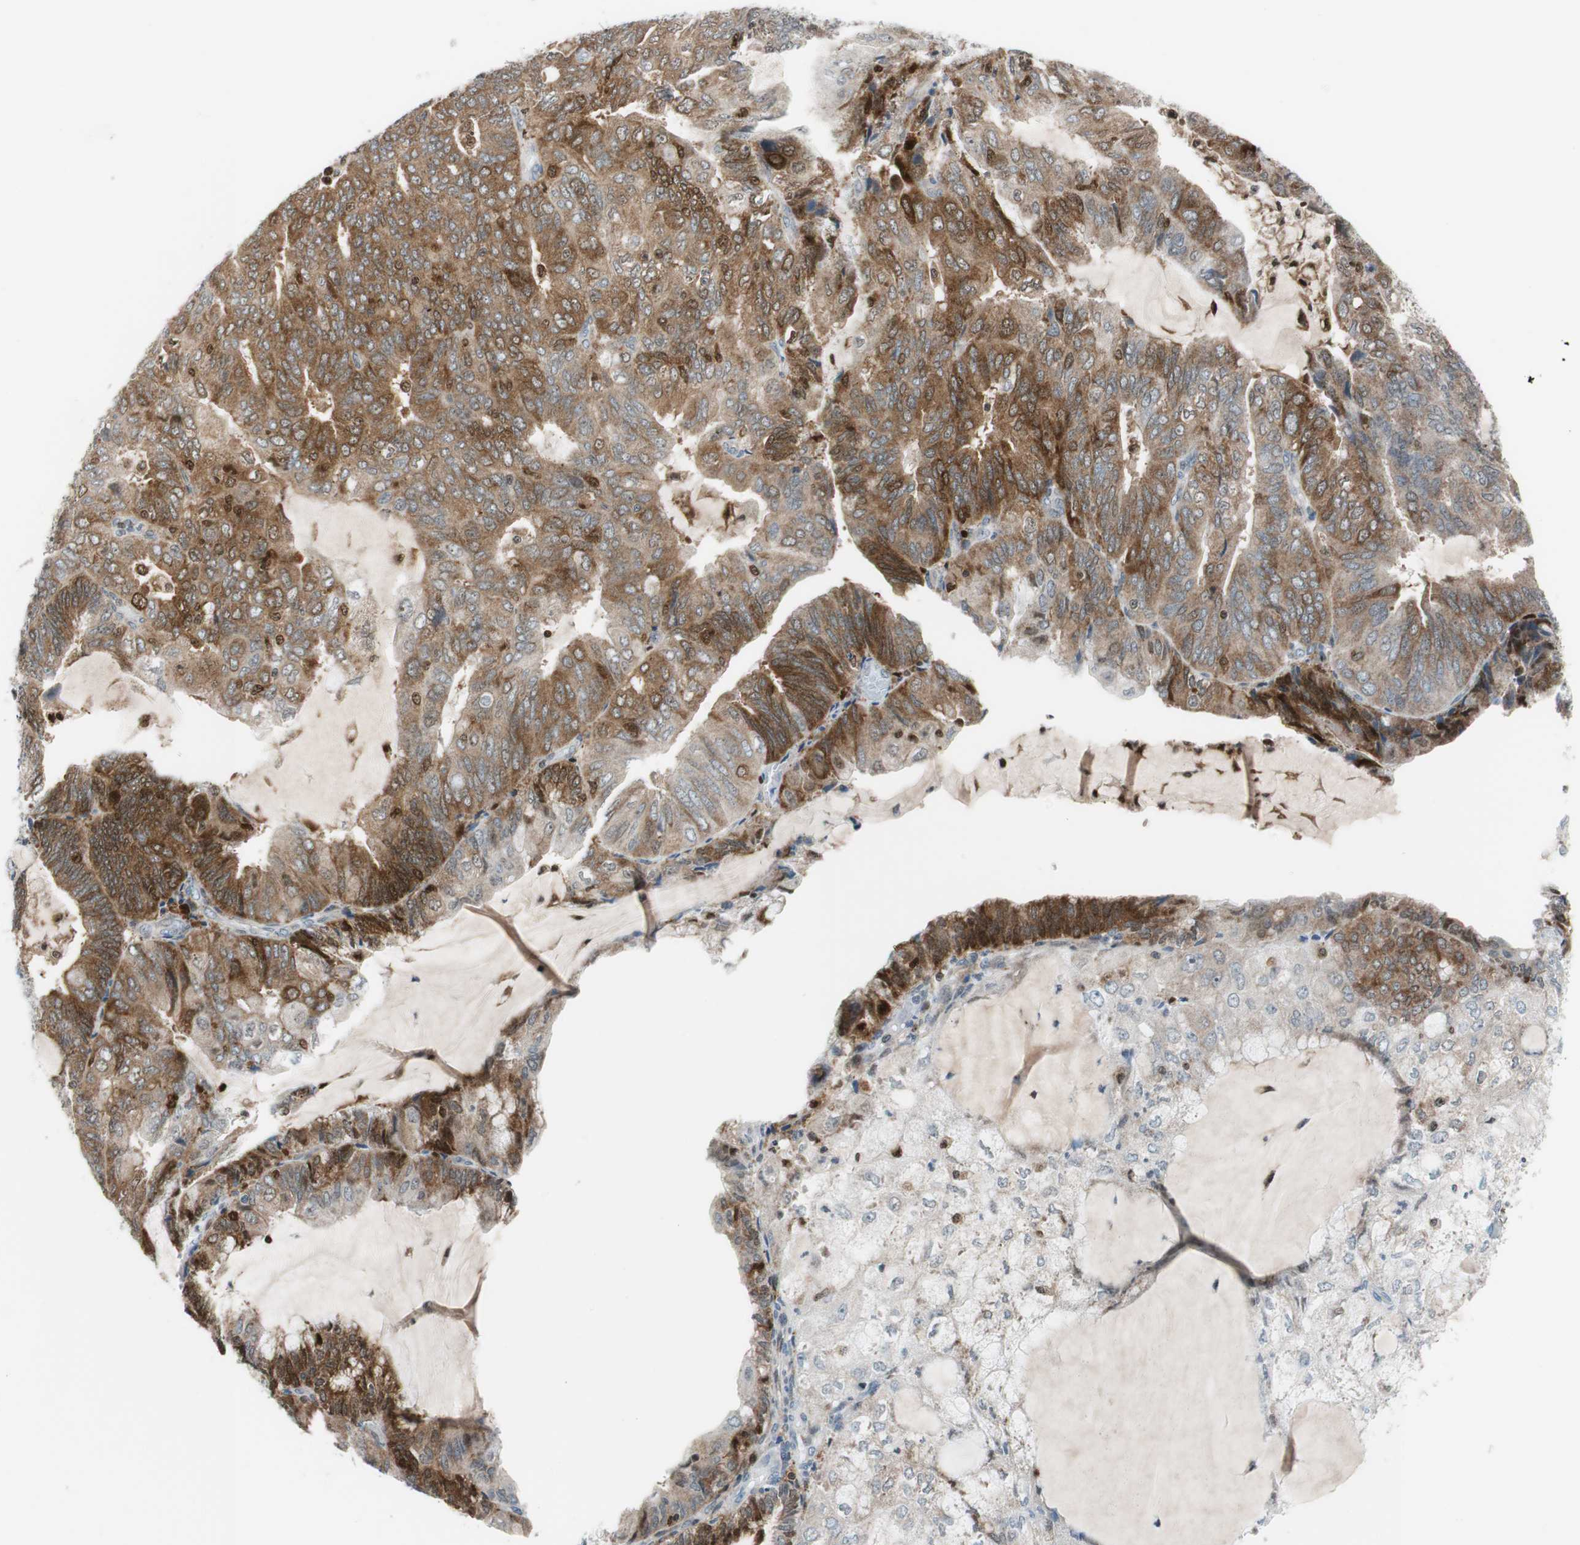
{"staining": {"intensity": "moderate", "quantity": ">75%", "location": "cytoplasmic/membranous,nuclear"}, "tissue": "endometrial cancer", "cell_type": "Tumor cells", "image_type": "cancer", "snomed": [{"axis": "morphology", "description": "Adenocarcinoma, NOS"}, {"axis": "topography", "description": "Endometrium"}], "caption": "Moderate cytoplasmic/membranous and nuclear staining for a protein is present in about >75% of tumor cells of endometrial adenocarcinoma using immunohistochemistry (IHC).", "gene": "RGS10", "patient": {"sex": "female", "age": 81}}